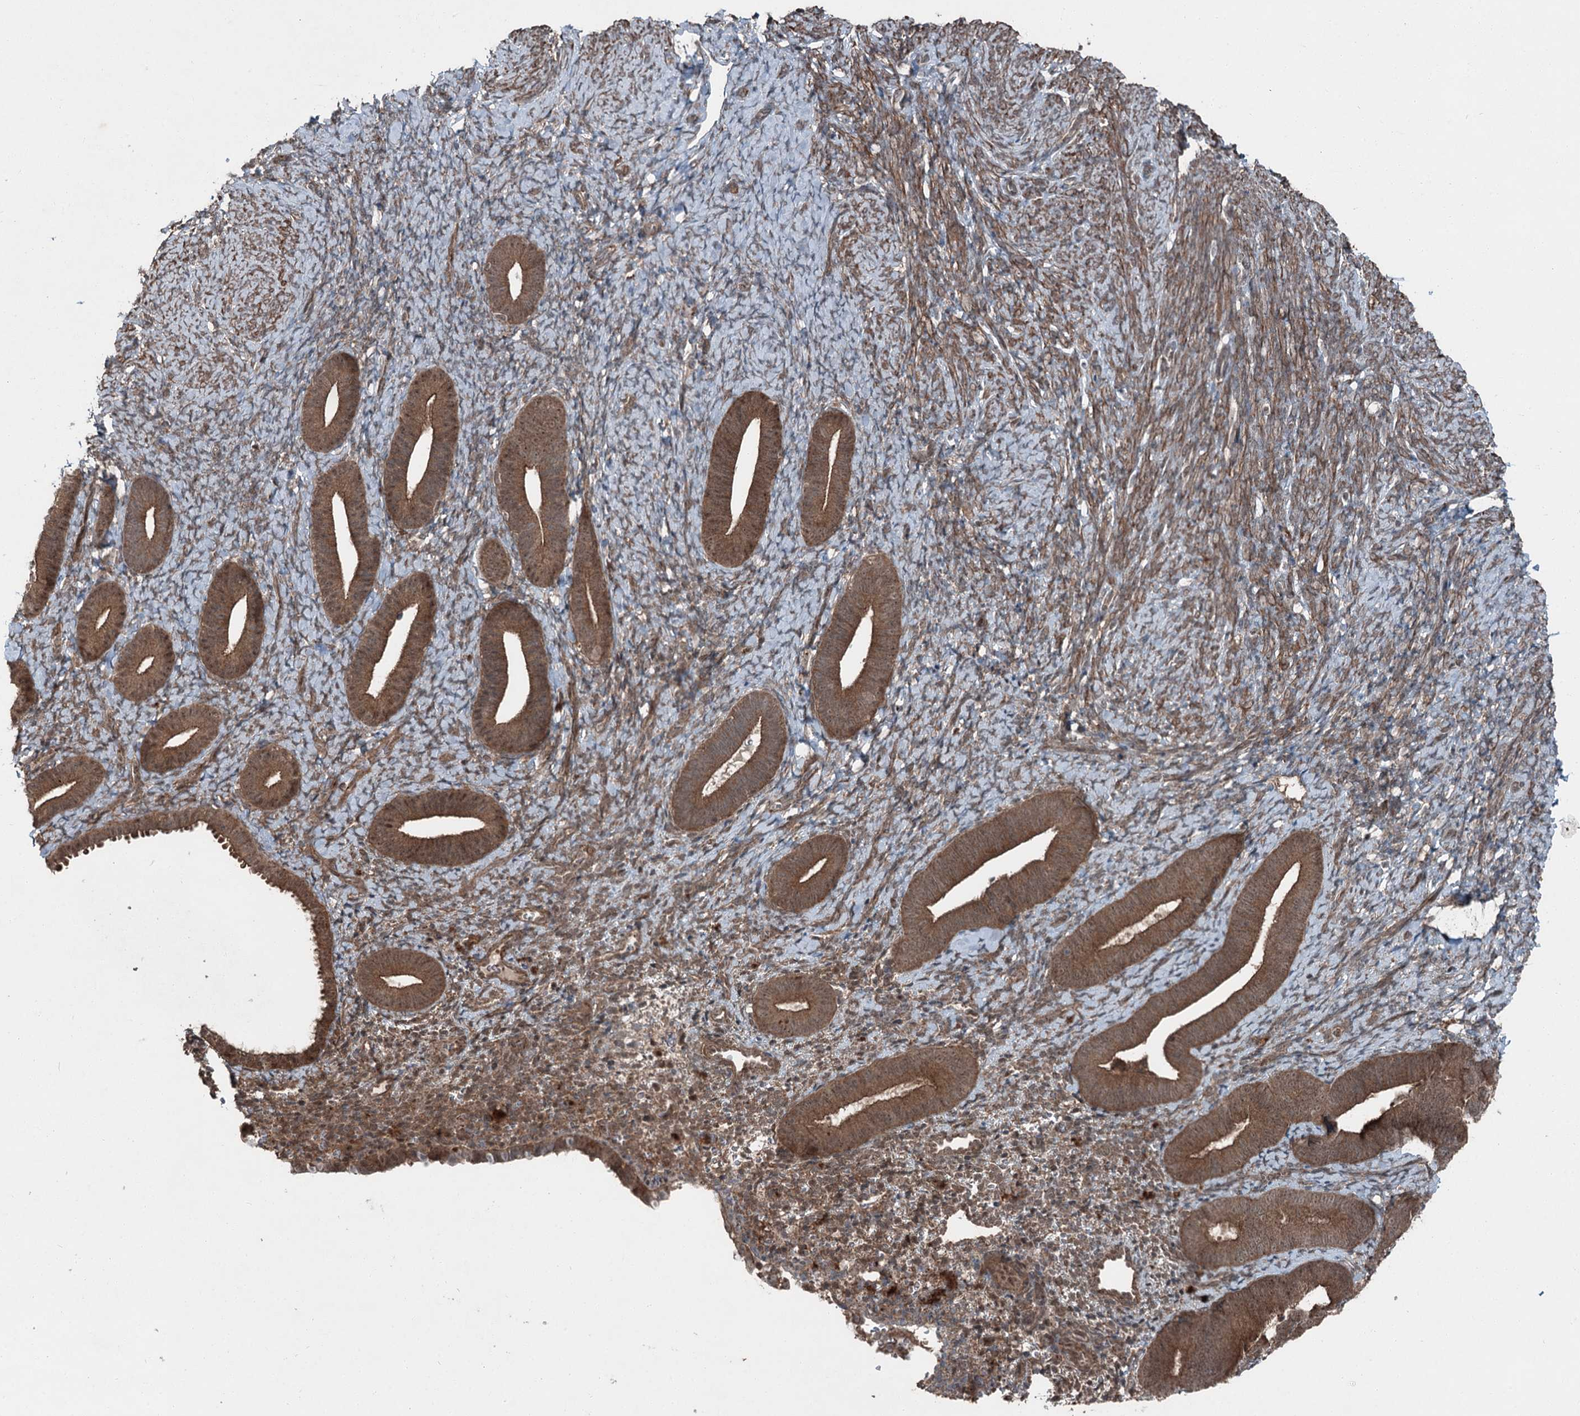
{"staining": {"intensity": "moderate", "quantity": "25%-75%", "location": "nuclear"}, "tissue": "endometrium", "cell_type": "Cells in endometrial stroma", "image_type": "normal", "snomed": [{"axis": "morphology", "description": "Normal tissue, NOS"}, {"axis": "topography", "description": "Endometrium"}], "caption": "A brown stain labels moderate nuclear staining of a protein in cells in endometrial stroma of unremarkable endometrium. The protein of interest is stained brown, and the nuclei are stained in blue (DAB IHC with brightfield microscopy, high magnification).", "gene": "BORCS7", "patient": {"sex": "female", "age": 65}}